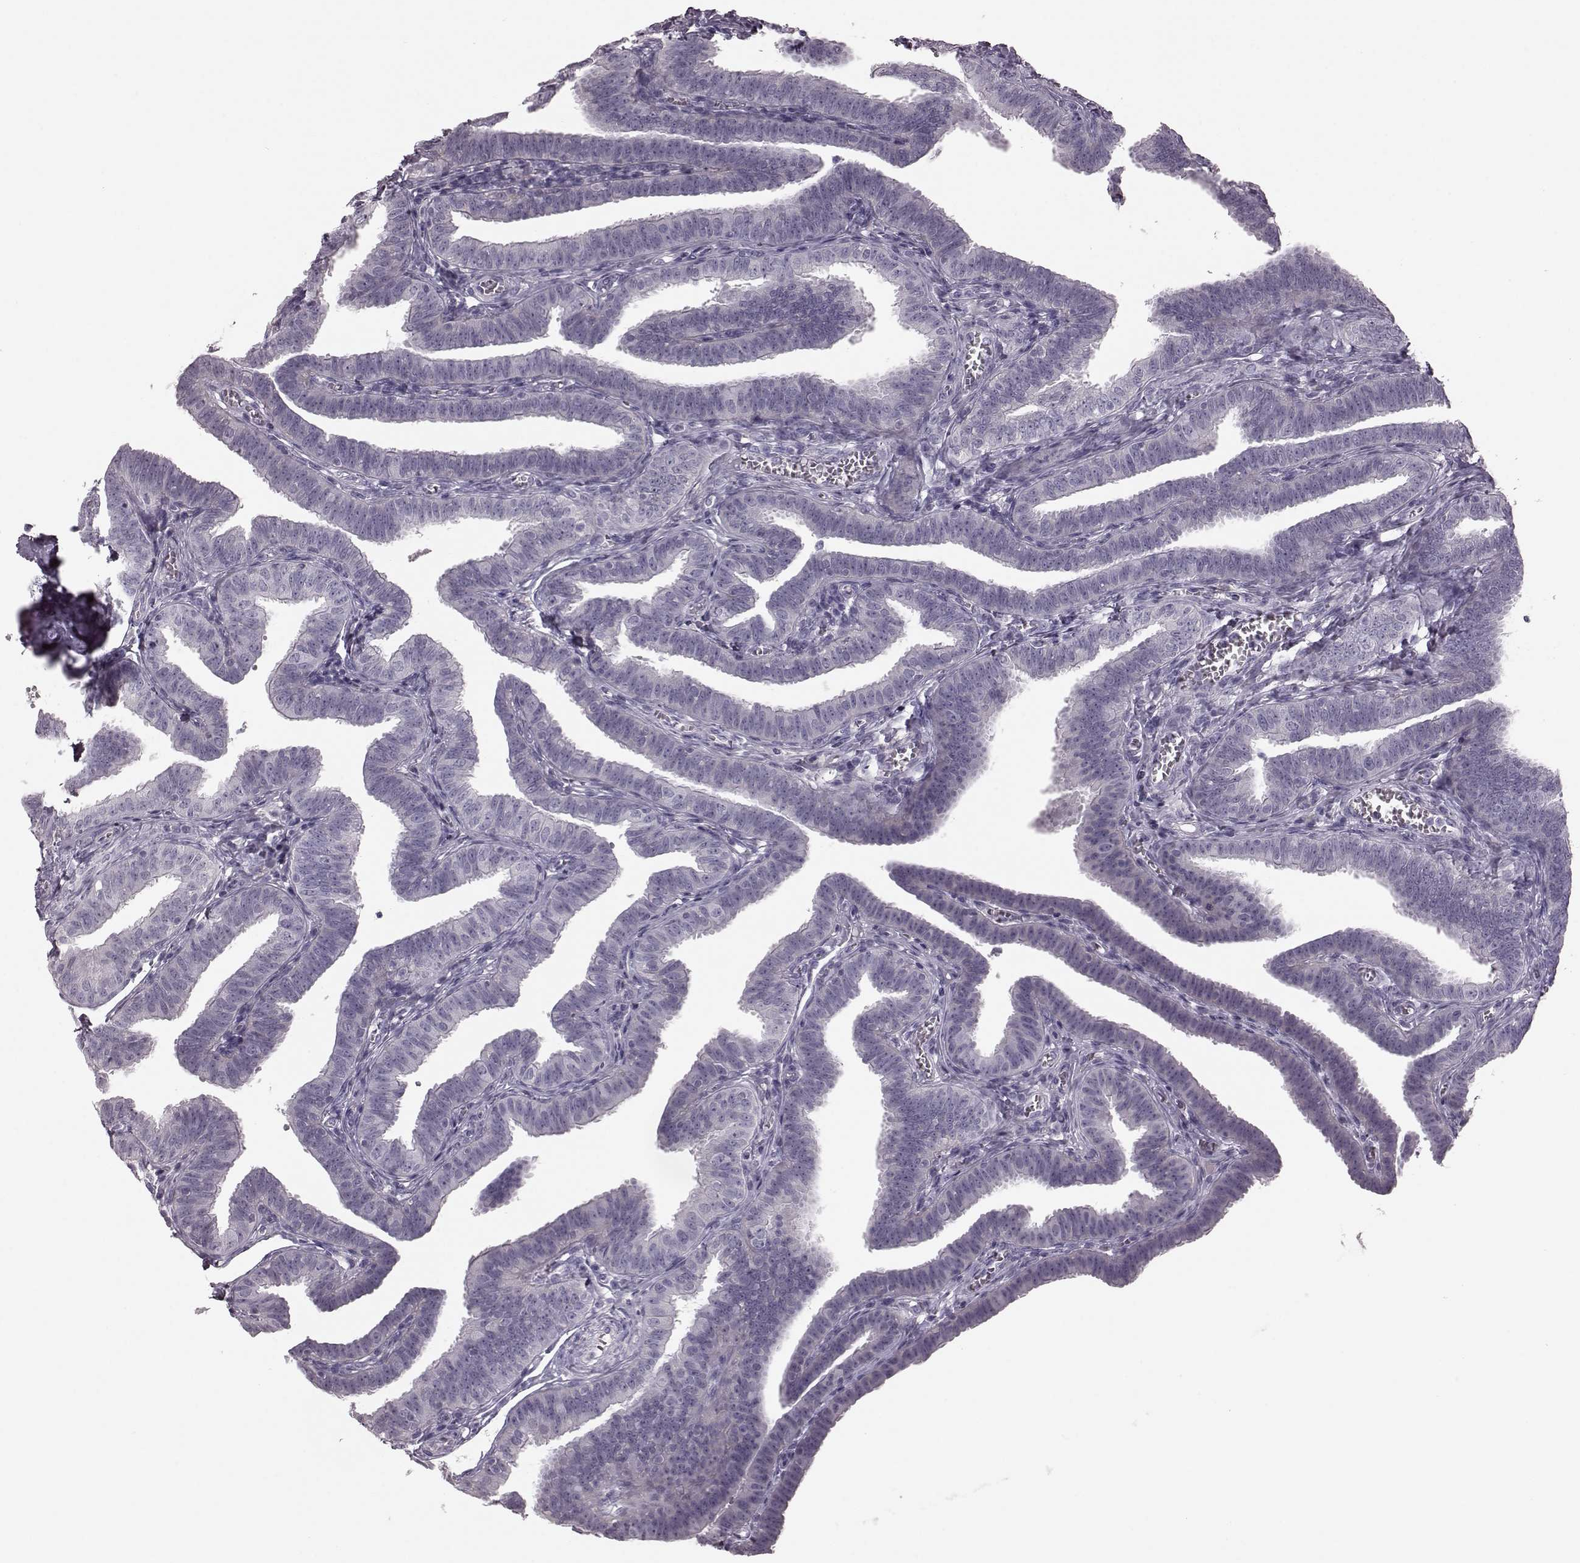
{"staining": {"intensity": "negative", "quantity": "none", "location": "none"}, "tissue": "fallopian tube", "cell_type": "Glandular cells", "image_type": "normal", "snomed": [{"axis": "morphology", "description": "Normal tissue, NOS"}, {"axis": "topography", "description": "Fallopian tube"}], "caption": "Immunohistochemical staining of benign fallopian tube exhibits no significant positivity in glandular cells. (DAB (3,3'-diaminobenzidine) immunohistochemistry visualized using brightfield microscopy, high magnification).", "gene": "CRYBA2", "patient": {"sex": "female", "age": 25}}